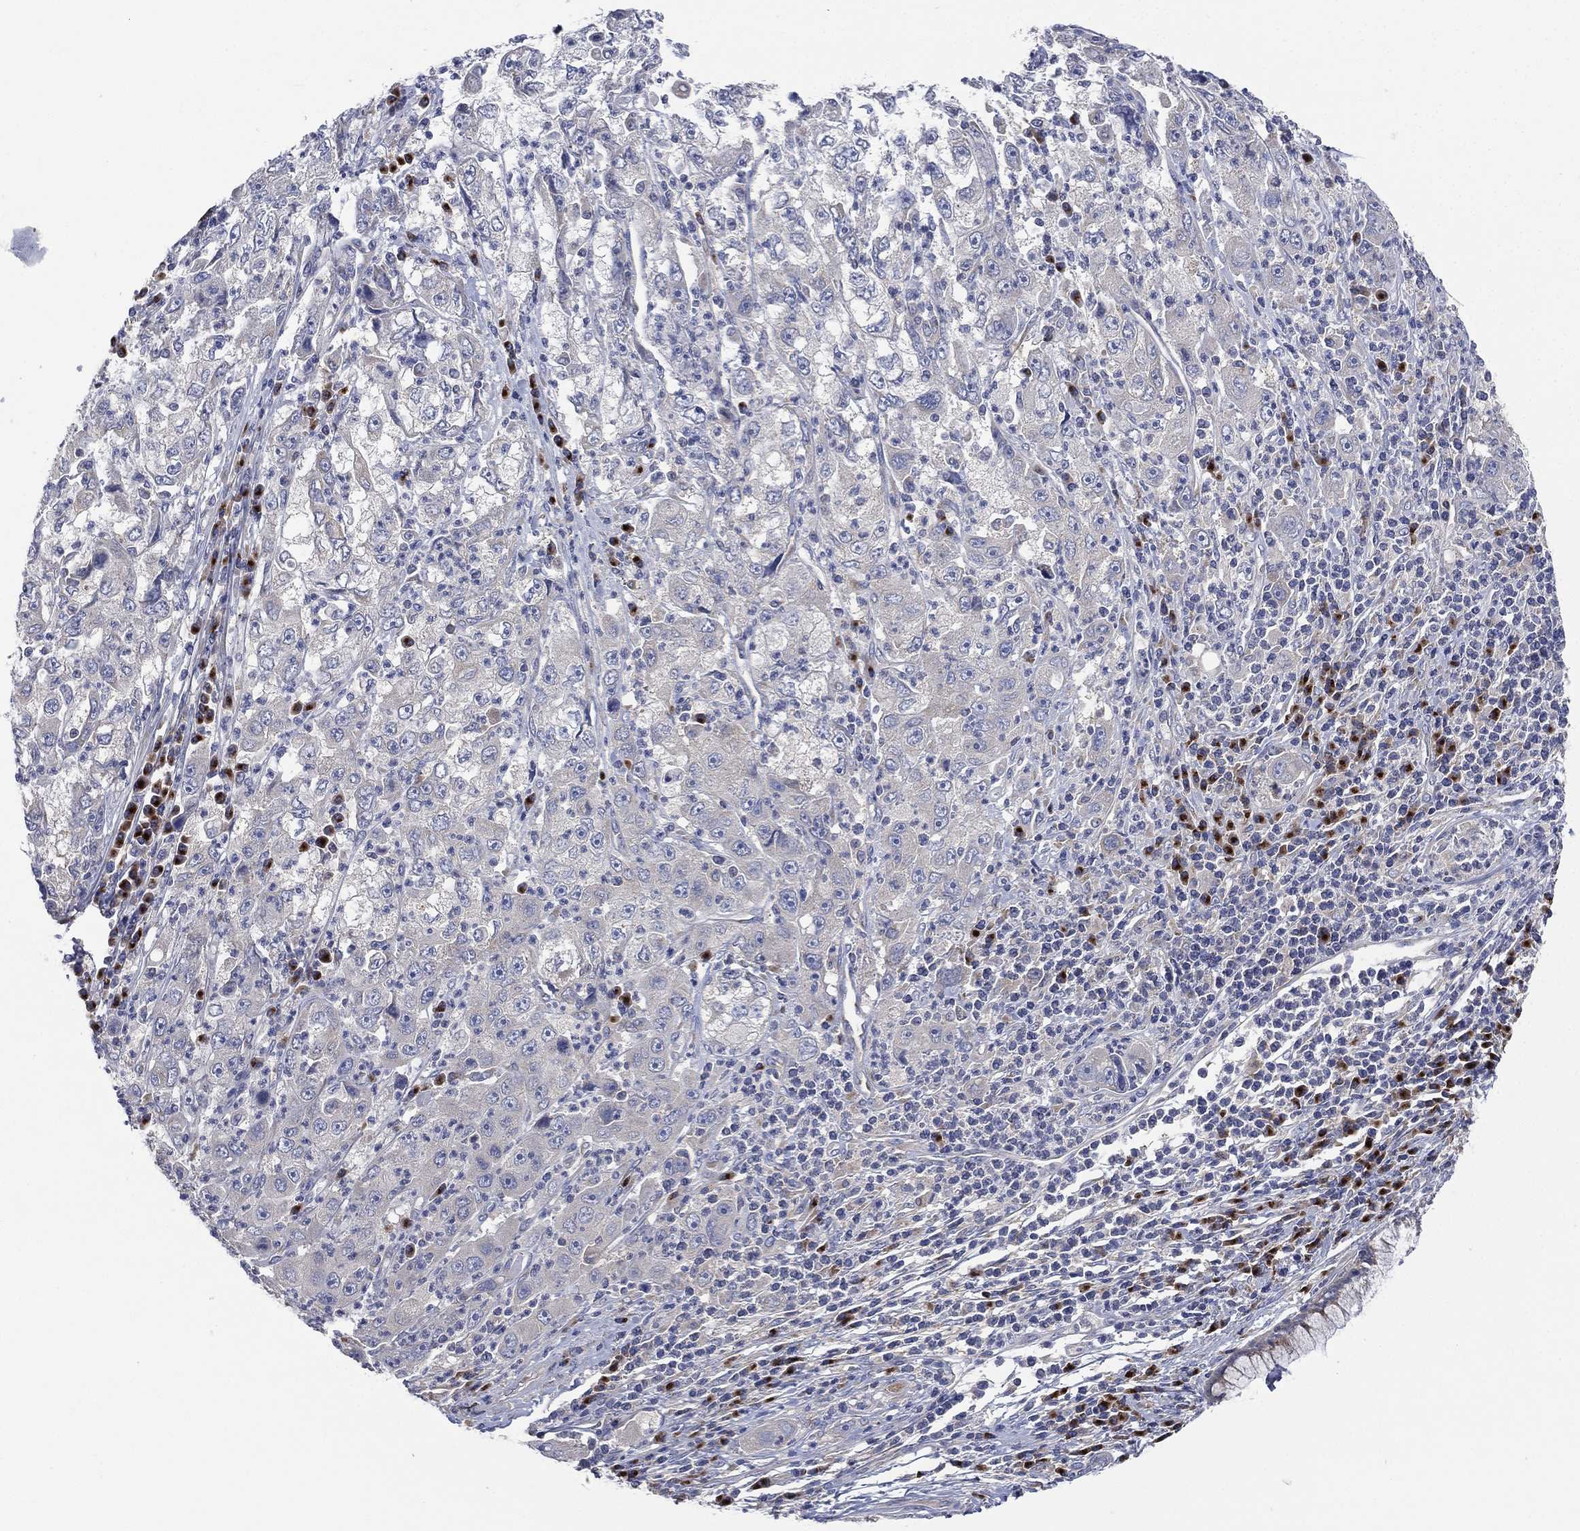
{"staining": {"intensity": "negative", "quantity": "none", "location": "none"}, "tissue": "cervical cancer", "cell_type": "Tumor cells", "image_type": "cancer", "snomed": [{"axis": "morphology", "description": "Squamous cell carcinoma, NOS"}, {"axis": "topography", "description": "Cervix"}], "caption": "The photomicrograph reveals no significant staining in tumor cells of cervical squamous cell carcinoma.", "gene": "ATP8A2", "patient": {"sex": "female", "age": 36}}